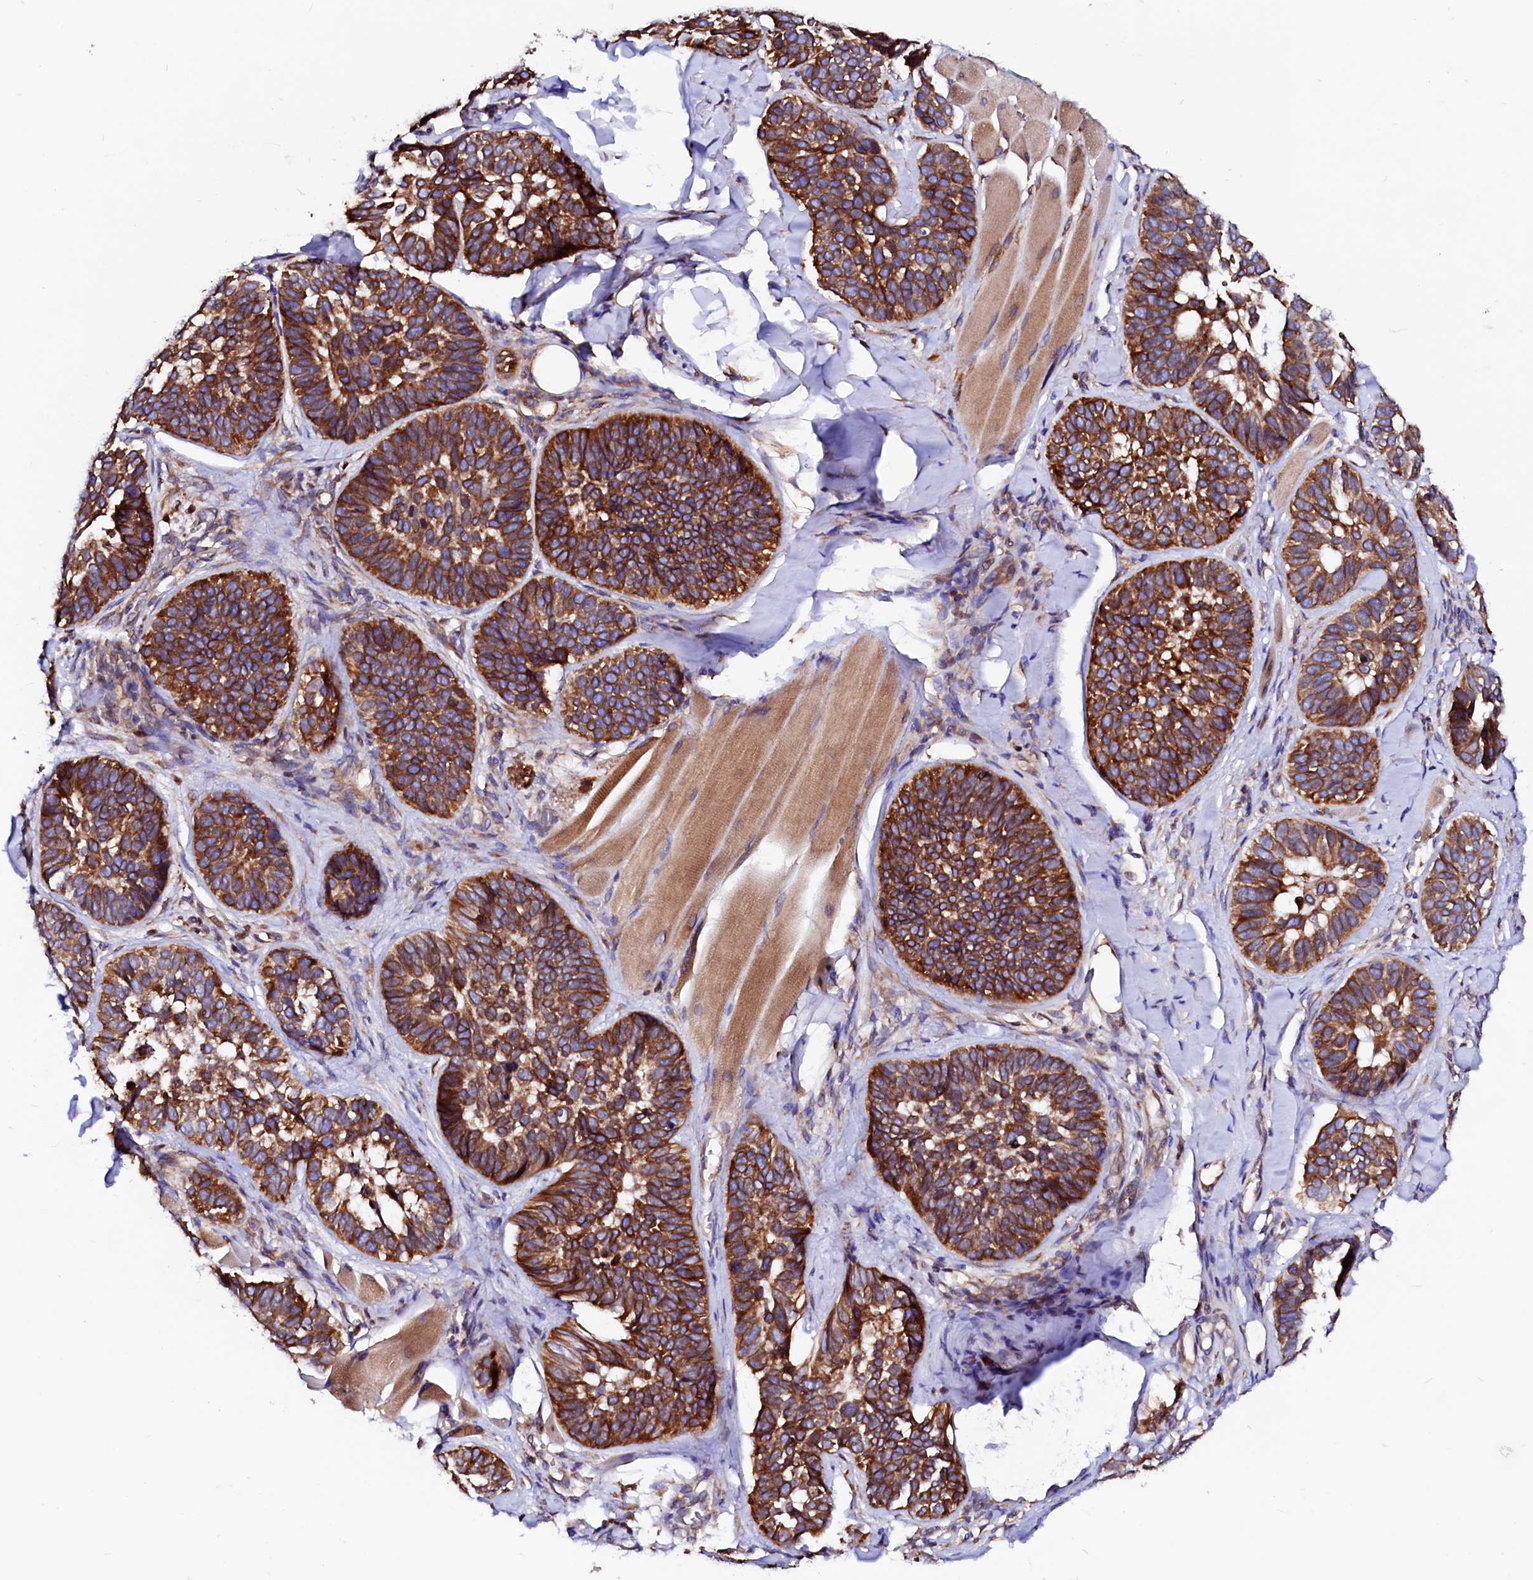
{"staining": {"intensity": "strong", "quantity": ">75%", "location": "cytoplasmic/membranous"}, "tissue": "skin cancer", "cell_type": "Tumor cells", "image_type": "cancer", "snomed": [{"axis": "morphology", "description": "Basal cell carcinoma"}, {"axis": "topography", "description": "Skin"}], "caption": "Immunohistochemistry (IHC) staining of skin cancer (basal cell carcinoma), which shows high levels of strong cytoplasmic/membranous positivity in approximately >75% of tumor cells indicating strong cytoplasmic/membranous protein staining. The staining was performed using DAB (3,3'-diaminobenzidine) (brown) for protein detection and nuclei were counterstained in hematoxylin (blue).", "gene": "DERL1", "patient": {"sex": "male", "age": 62}}